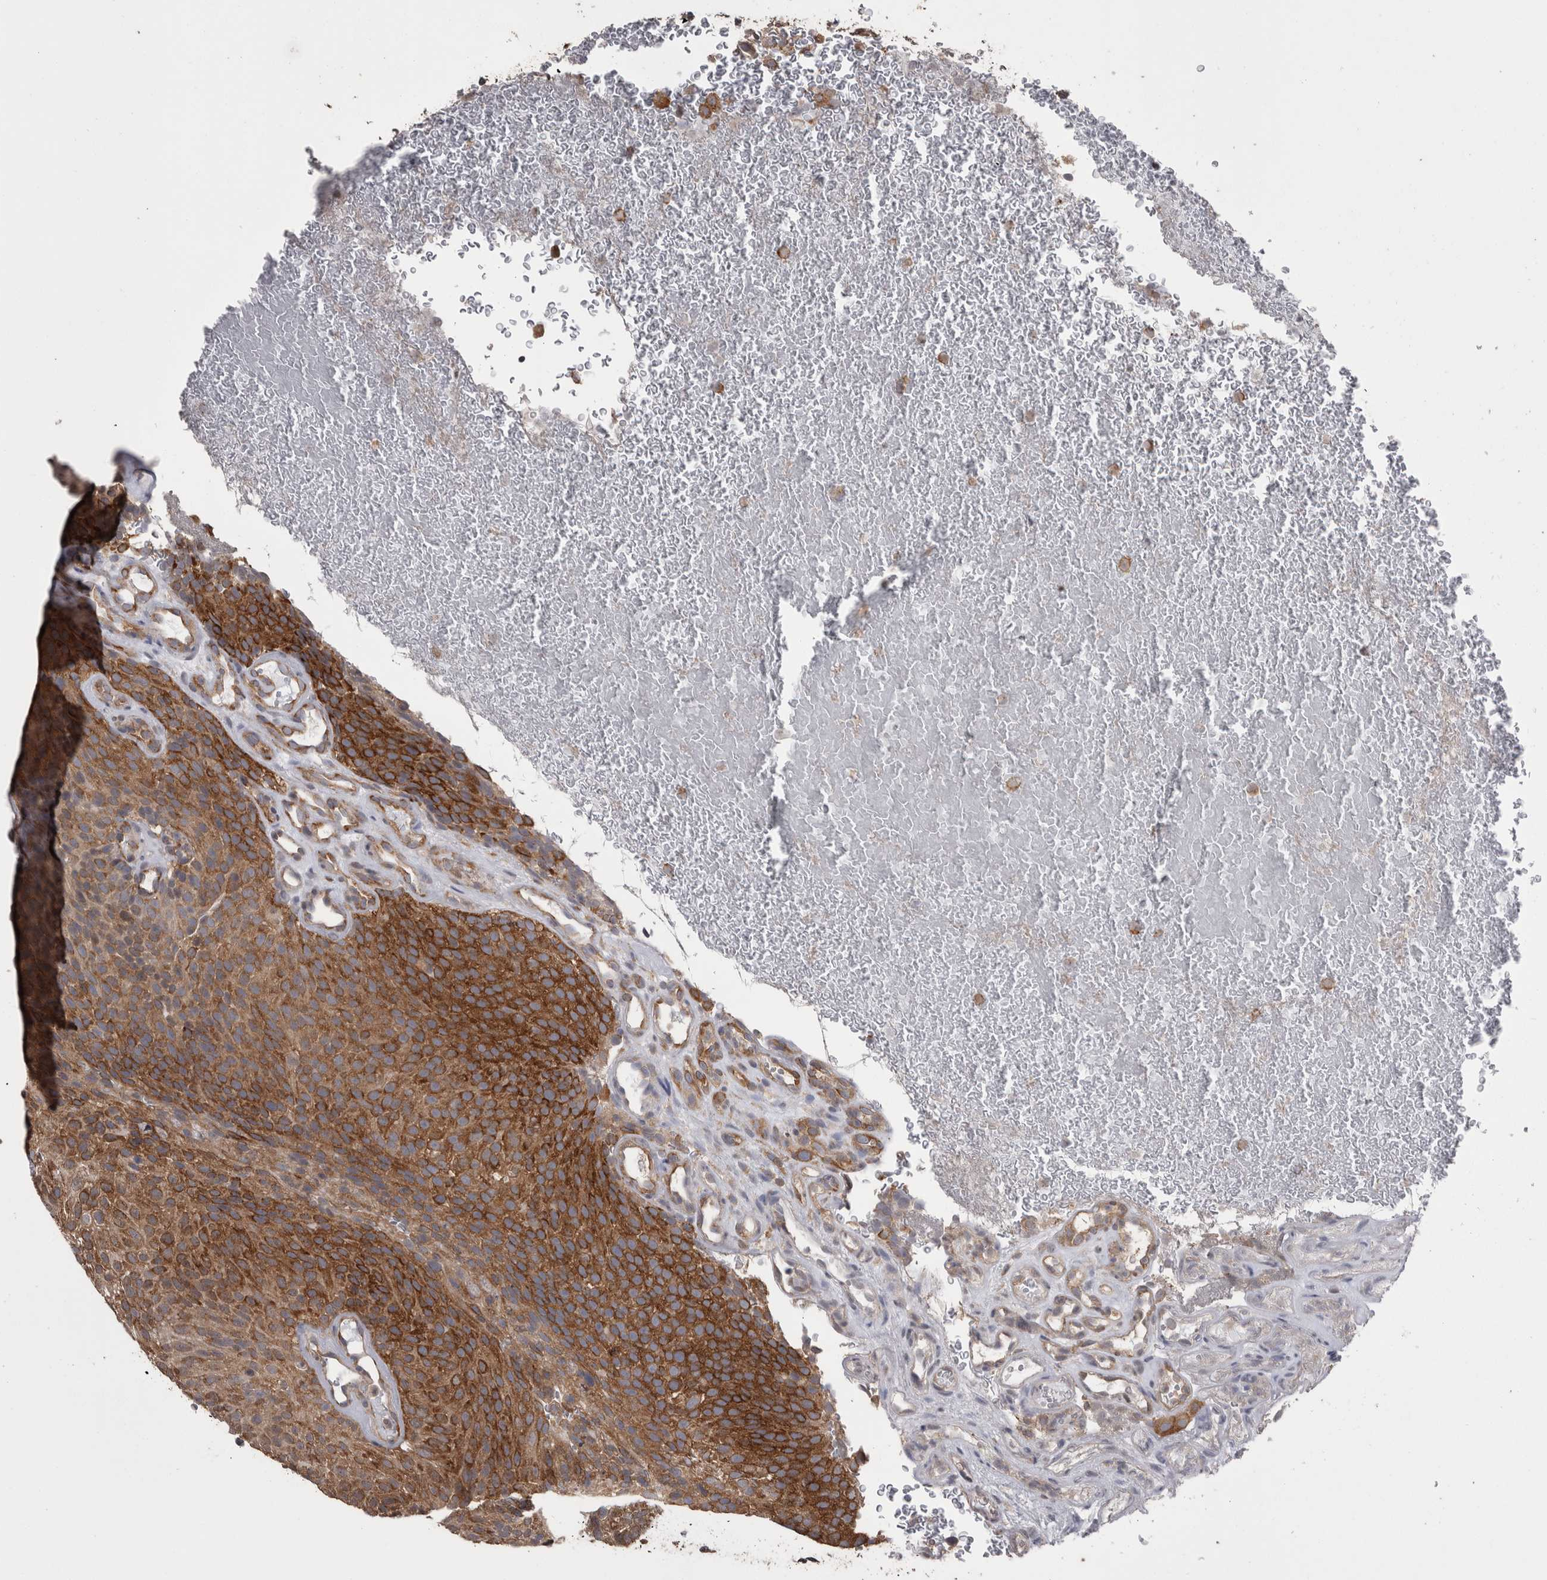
{"staining": {"intensity": "strong", "quantity": ">75%", "location": "cytoplasmic/membranous"}, "tissue": "urothelial cancer", "cell_type": "Tumor cells", "image_type": "cancer", "snomed": [{"axis": "morphology", "description": "Urothelial carcinoma, Low grade"}, {"axis": "topography", "description": "Urinary bladder"}], "caption": "A brown stain shows strong cytoplasmic/membranous positivity of a protein in low-grade urothelial carcinoma tumor cells.", "gene": "DDX6", "patient": {"sex": "male", "age": 78}}